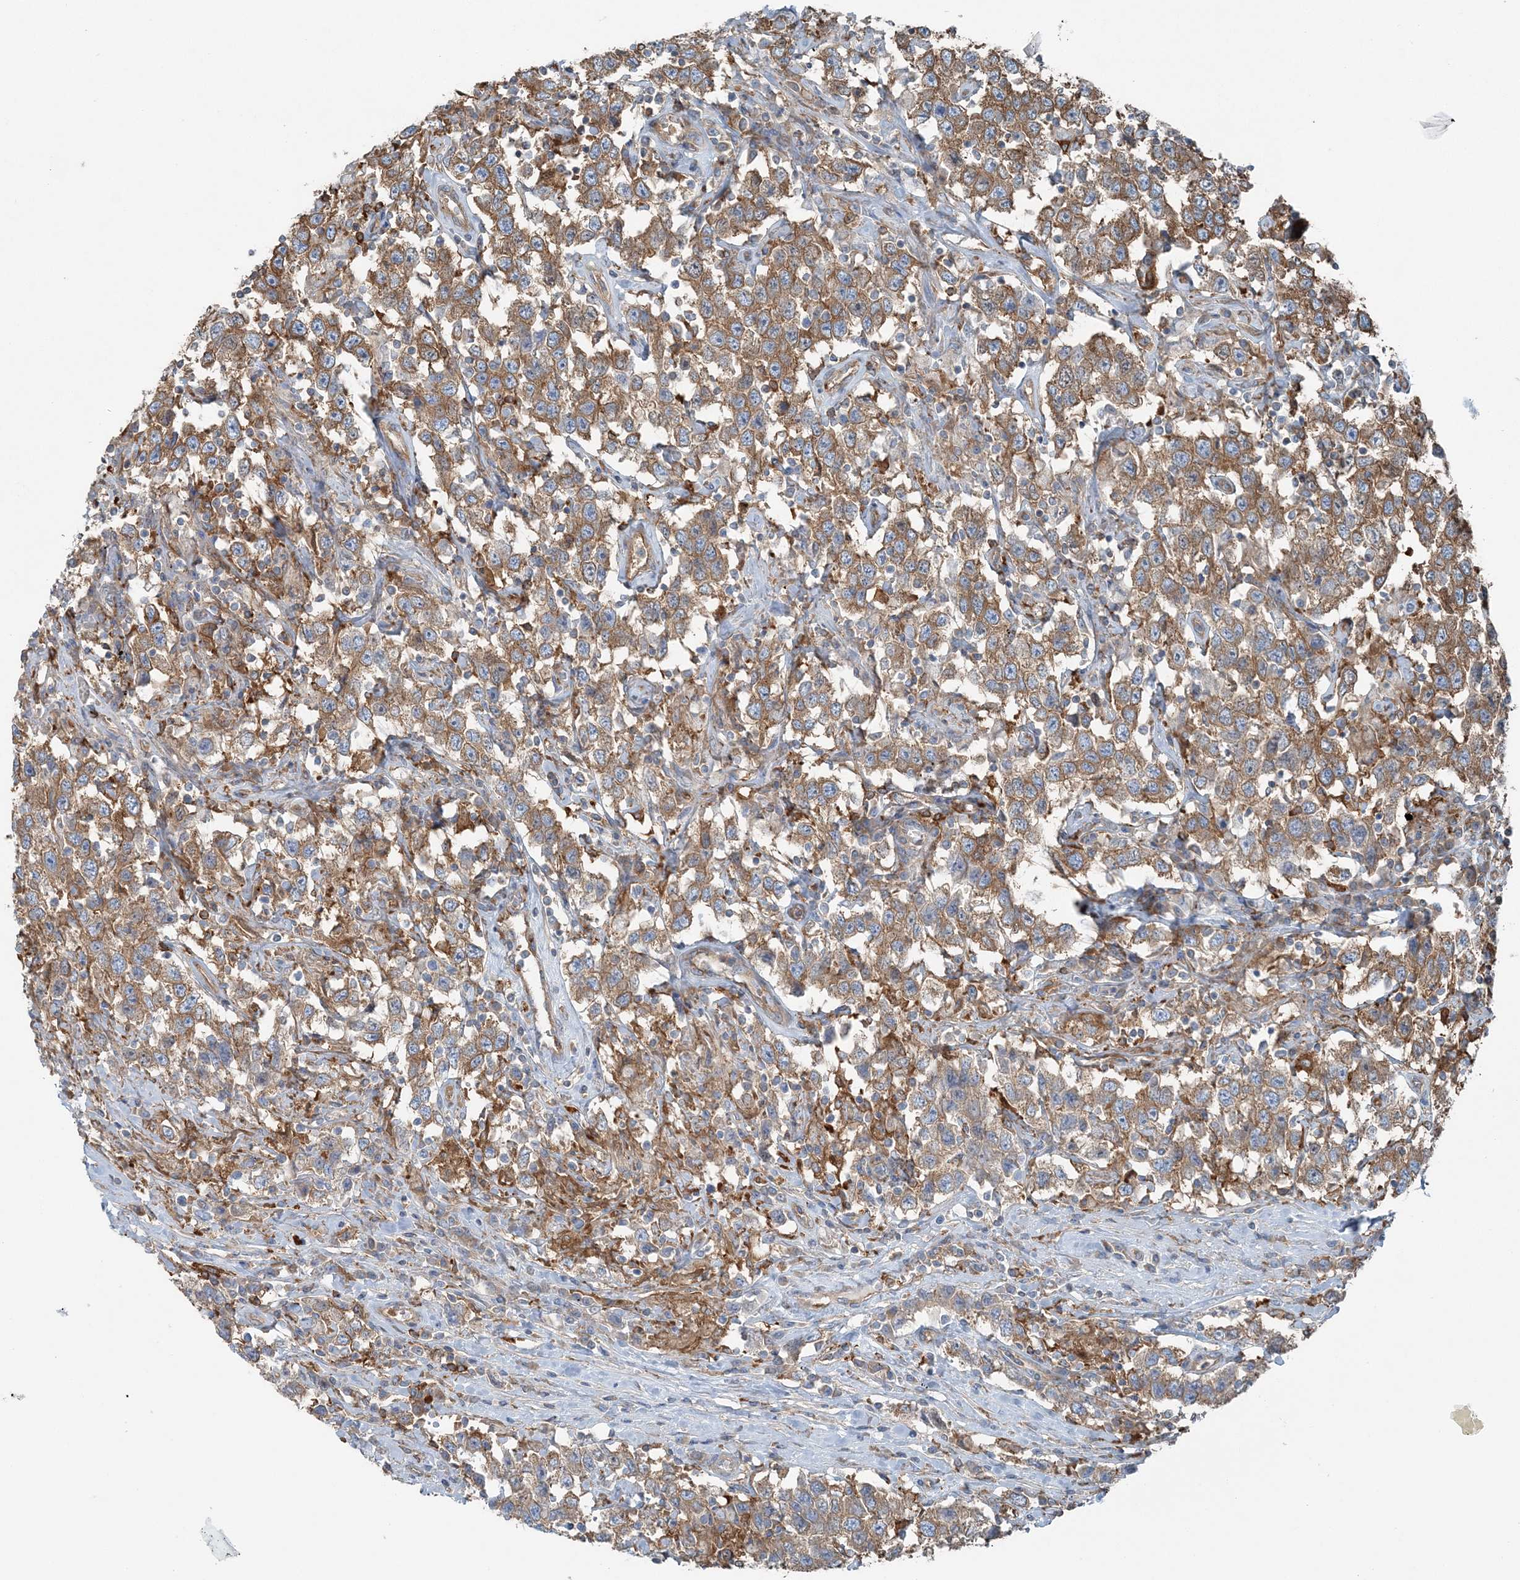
{"staining": {"intensity": "moderate", "quantity": ">75%", "location": "cytoplasmic/membranous"}, "tissue": "testis cancer", "cell_type": "Tumor cells", "image_type": "cancer", "snomed": [{"axis": "morphology", "description": "Seminoma, NOS"}, {"axis": "topography", "description": "Testis"}], "caption": "Immunohistochemical staining of testis seminoma reveals medium levels of moderate cytoplasmic/membranous protein expression in approximately >75% of tumor cells. (DAB = brown stain, brightfield microscopy at high magnification).", "gene": "SNX2", "patient": {"sex": "male", "age": 41}}